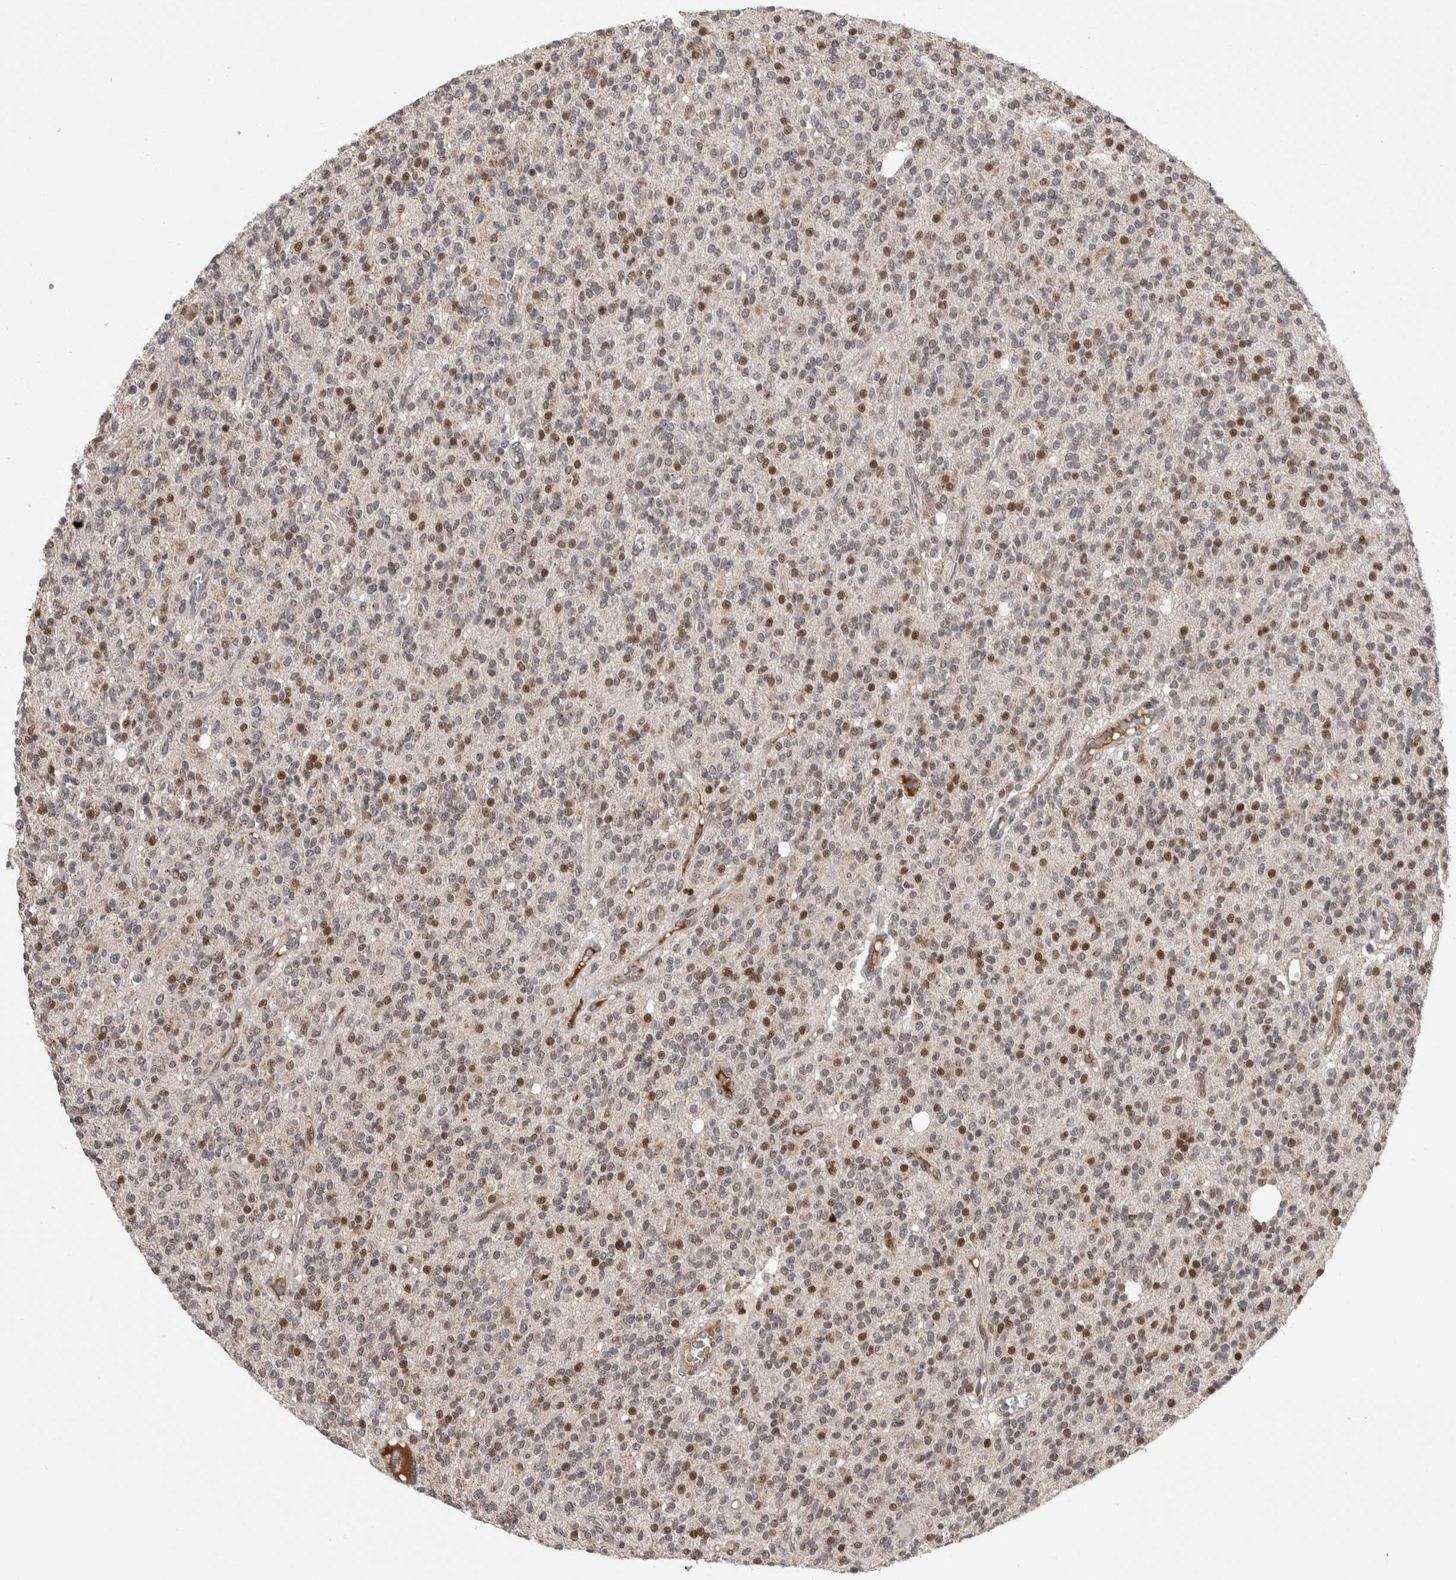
{"staining": {"intensity": "moderate", "quantity": "25%-75%", "location": "nuclear"}, "tissue": "glioma", "cell_type": "Tumor cells", "image_type": "cancer", "snomed": [{"axis": "morphology", "description": "Glioma, malignant, High grade"}, {"axis": "topography", "description": "Brain"}], "caption": "Protein expression by immunohistochemistry exhibits moderate nuclear positivity in about 25%-75% of tumor cells in glioma.", "gene": "ZNF592", "patient": {"sex": "male", "age": 34}}